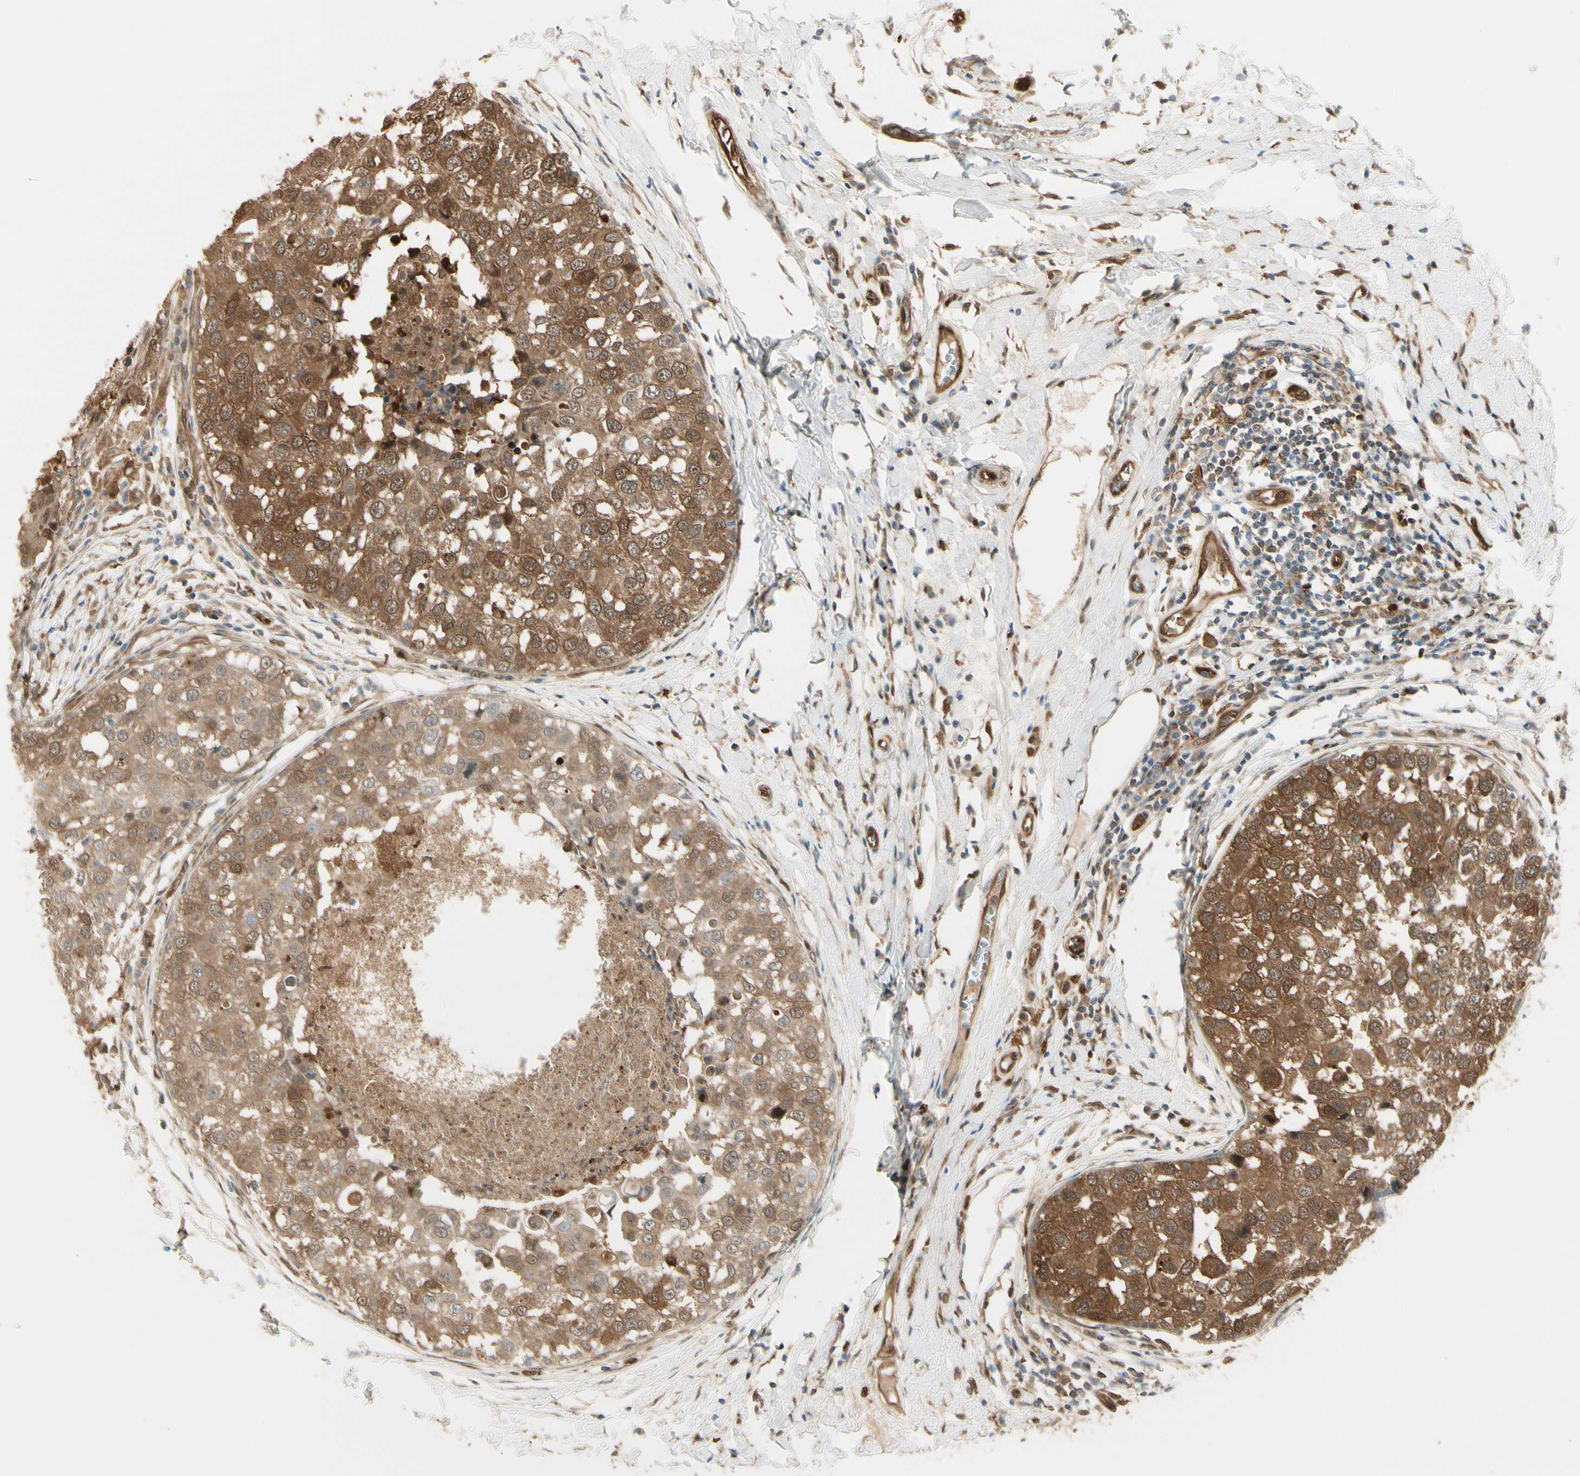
{"staining": {"intensity": "moderate", "quantity": ">75%", "location": "cytoplasmic/membranous"}, "tissue": "breast cancer", "cell_type": "Tumor cells", "image_type": "cancer", "snomed": [{"axis": "morphology", "description": "Duct carcinoma"}, {"axis": "topography", "description": "Breast"}], "caption": "Human invasive ductal carcinoma (breast) stained for a protein (brown) displays moderate cytoplasmic/membranous positive staining in about >75% of tumor cells.", "gene": "SERPINB6", "patient": {"sex": "female", "age": 27}}